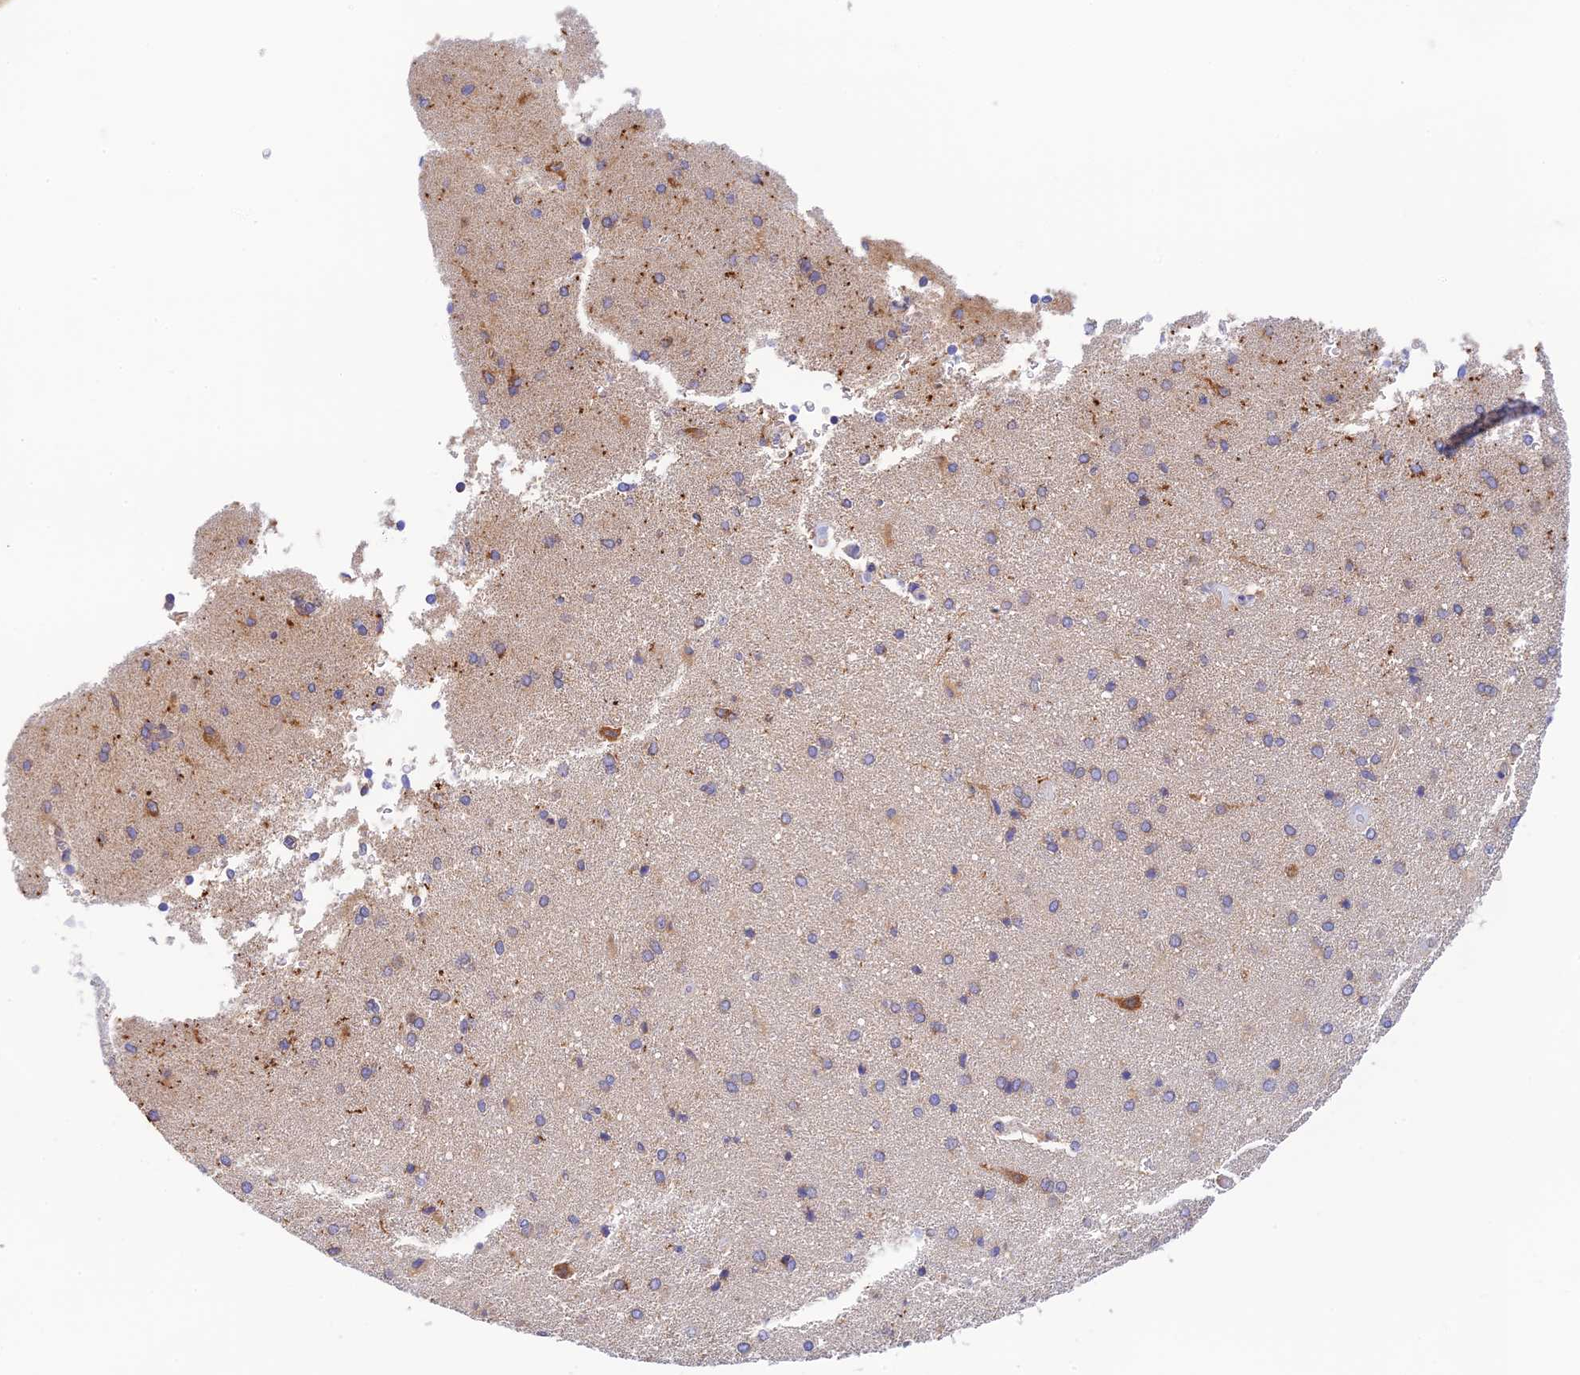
{"staining": {"intensity": "weak", "quantity": "25%-75%", "location": "cytoplasmic/membranous"}, "tissue": "cerebral cortex", "cell_type": "Endothelial cells", "image_type": "normal", "snomed": [{"axis": "morphology", "description": "Normal tissue, NOS"}, {"axis": "topography", "description": "Cerebral cortex"}], "caption": "Immunohistochemical staining of benign human cerebral cortex reveals 25%-75% levels of weak cytoplasmic/membranous protein positivity in about 25%-75% of endothelial cells.", "gene": "RANBP6", "patient": {"sex": "male", "age": 62}}